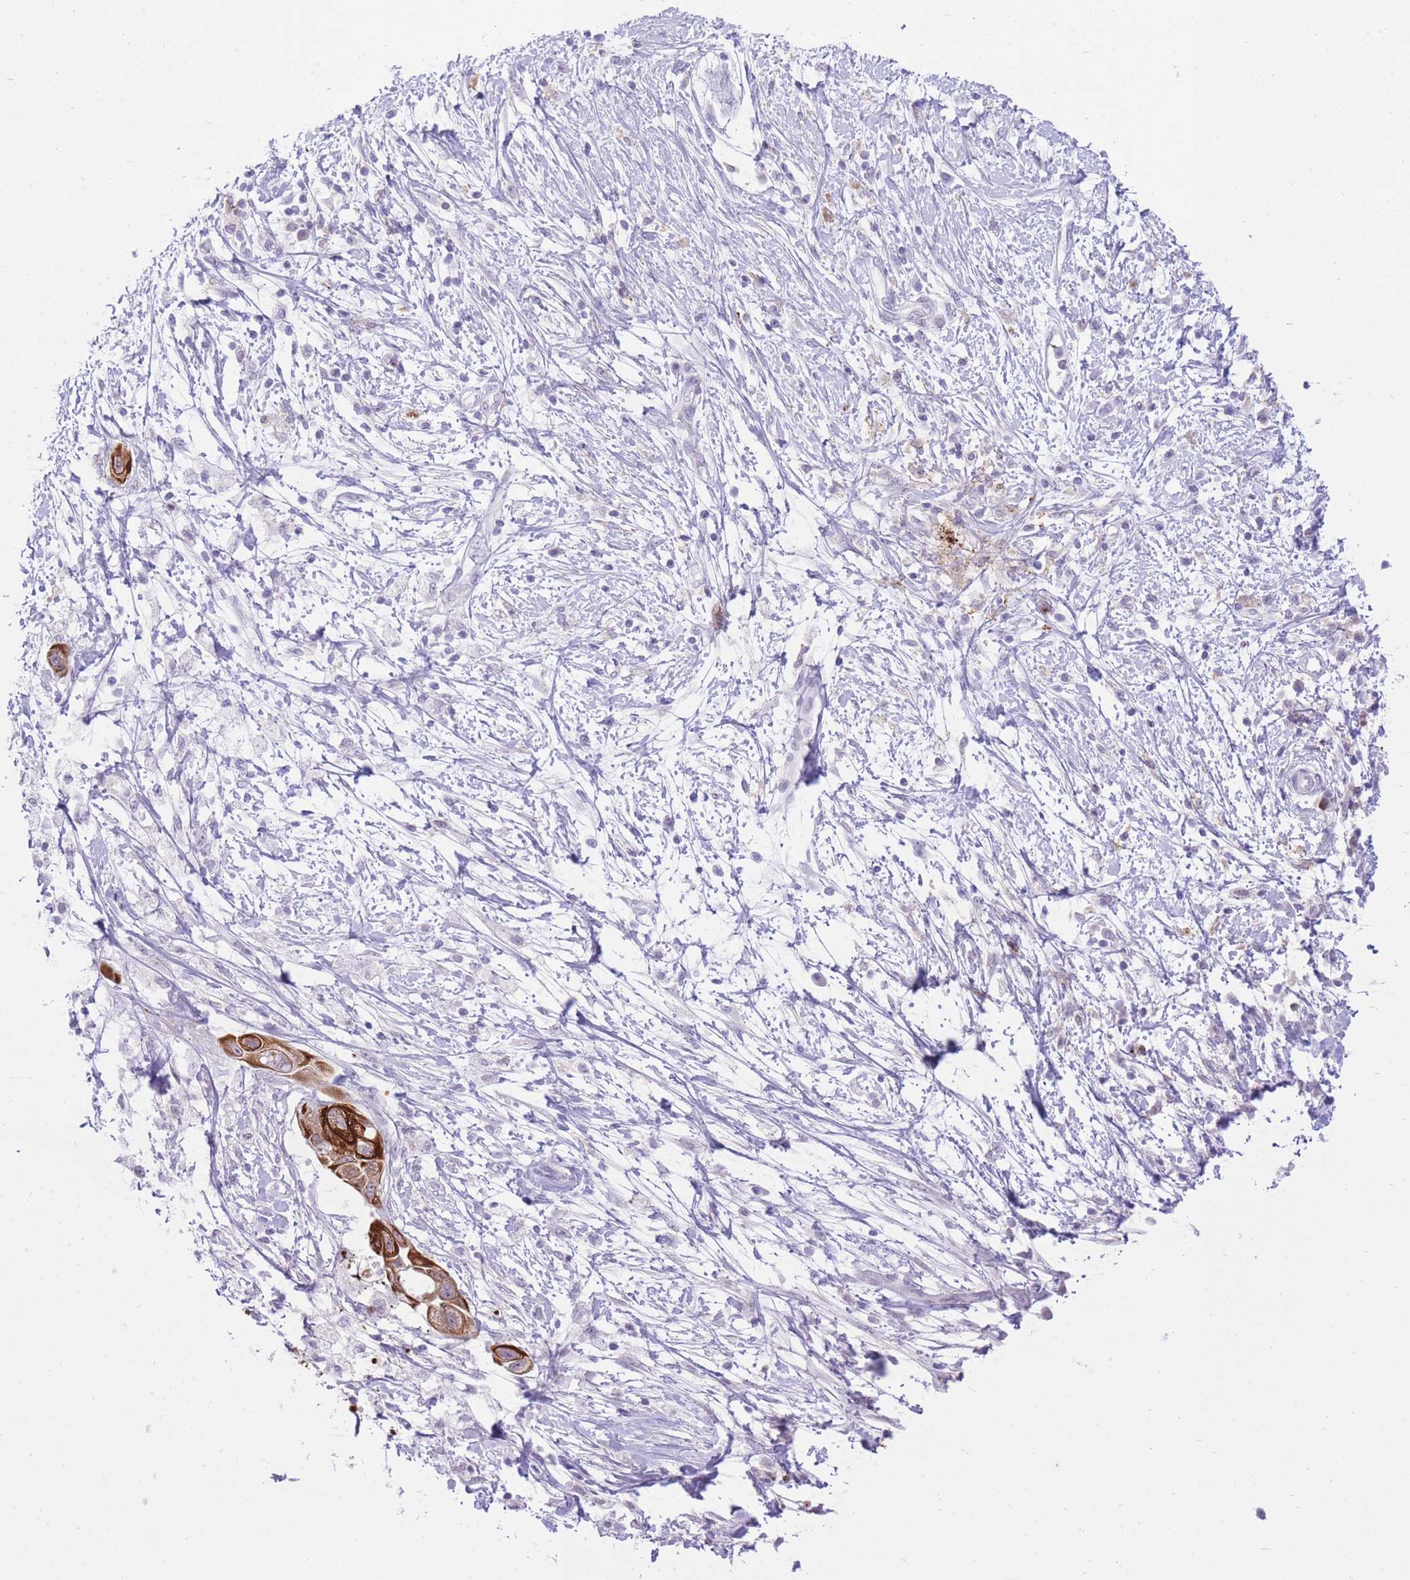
{"staining": {"intensity": "strong", "quantity": ">75%", "location": "cytoplasmic/membranous"}, "tissue": "pancreatic cancer", "cell_type": "Tumor cells", "image_type": "cancer", "snomed": [{"axis": "morphology", "description": "Adenocarcinoma, NOS"}, {"axis": "topography", "description": "Pancreas"}], "caption": "Pancreatic adenocarcinoma stained with a protein marker displays strong staining in tumor cells.", "gene": "MEIS3", "patient": {"sex": "male", "age": 68}}